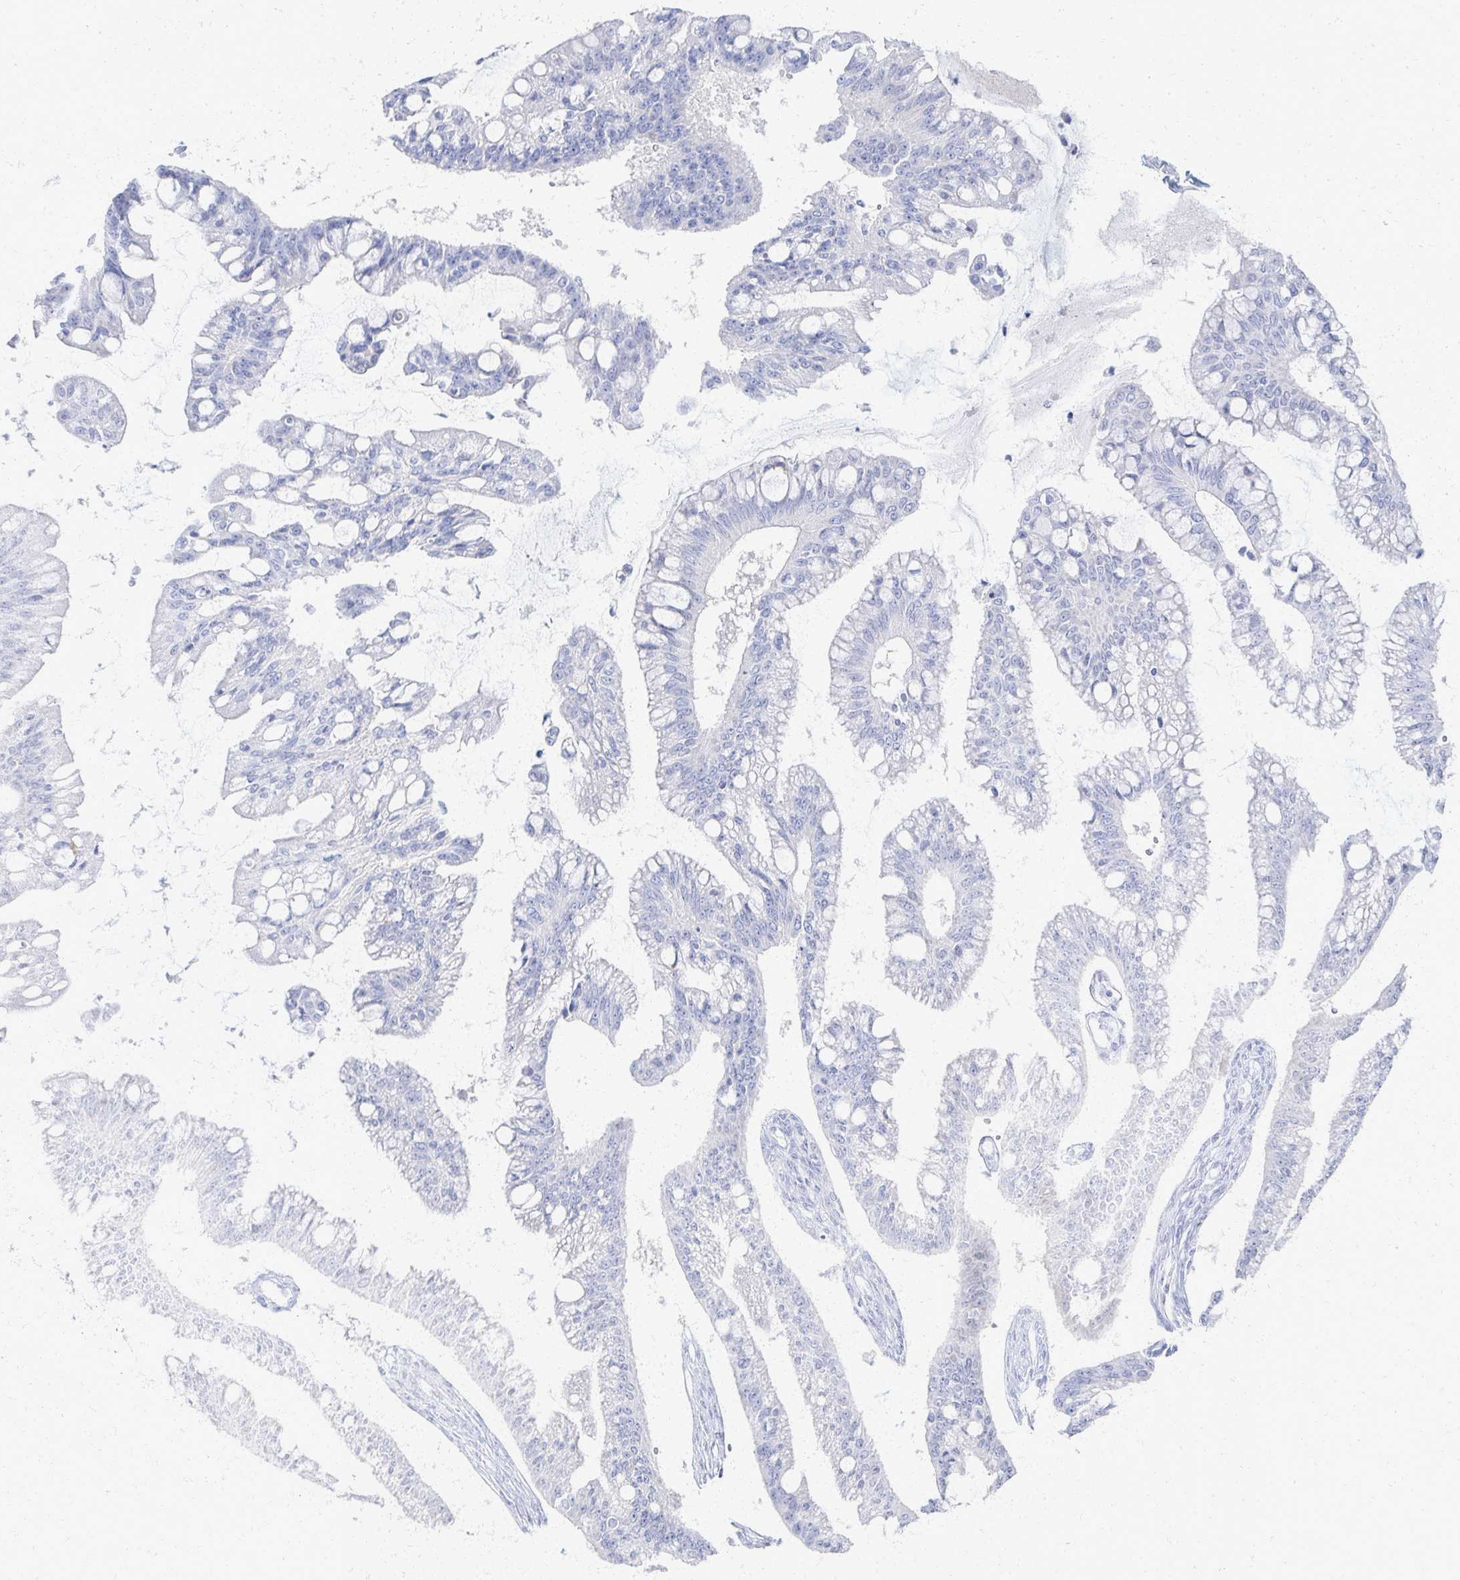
{"staining": {"intensity": "negative", "quantity": "none", "location": "none"}, "tissue": "ovarian cancer", "cell_type": "Tumor cells", "image_type": "cancer", "snomed": [{"axis": "morphology", "description": "Cystadenocarcinoma, mucinous, NOS"}, {"axis": "topography", "description": "Ovary"}], "caption": "Immunohistochemical staining of human ovarian cancer shows no significant positivity in tumor cells.", "gene": "PRR20A", "patient": {"sex": "female", "age": 73}}